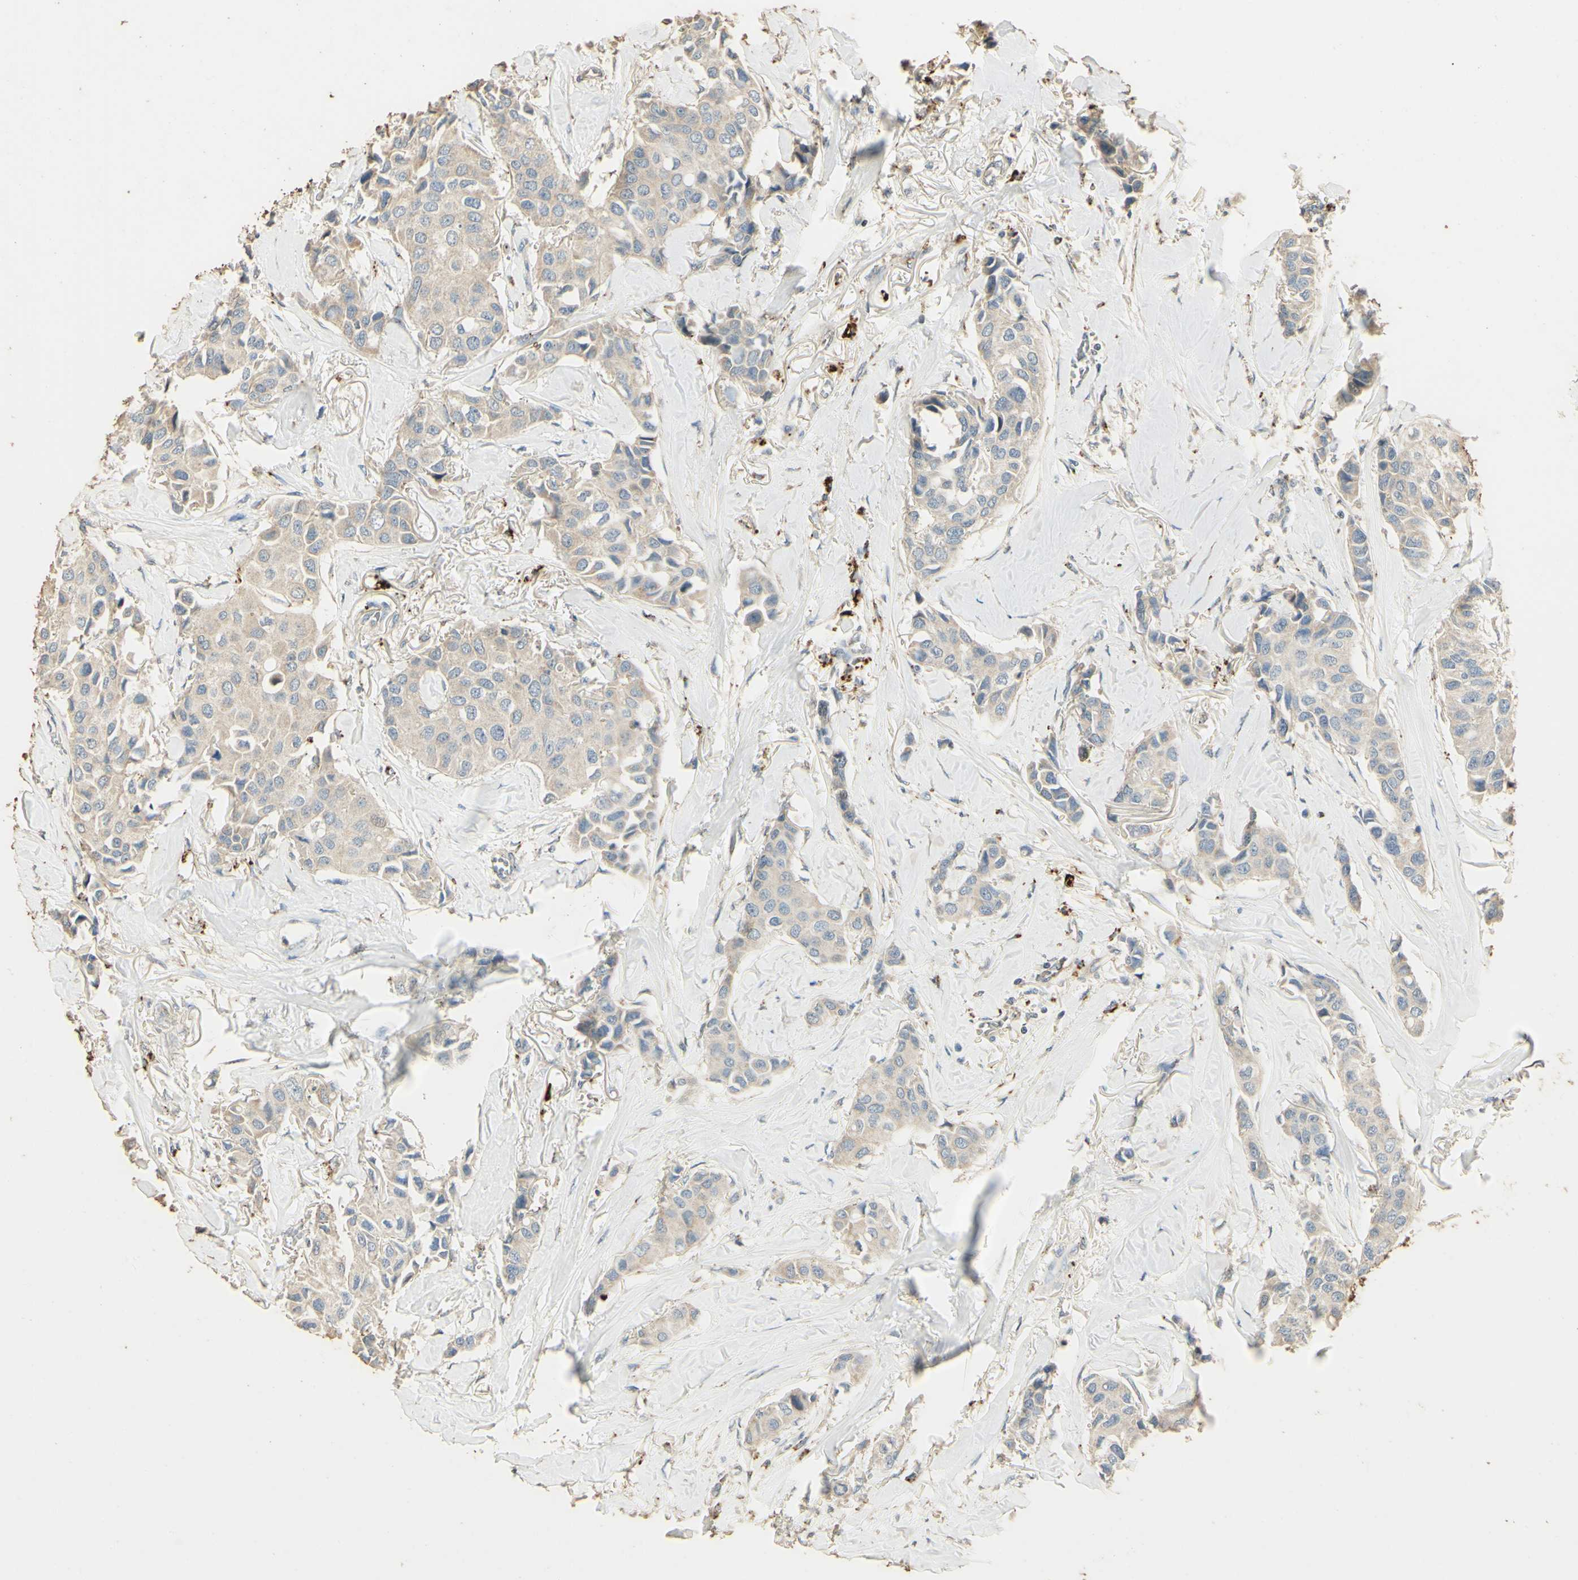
{"staining": {"intensity": "moderate", "quantity": "<25%", "location": "cytoplasmic/membranous"}, "tissue": "breast cancer", "cell_type": "Tumor cells", "image_type": "cancer", "snomed": [{"axis": "morphology", "description": "Duct carcinoma"}, {"axis": "topography", "description": "Breast"}], "caption": "Tumor cells display moderate cytoplasmic/membranous positivity in approximately <25% of cells in breast cancer (invasive ductal carcinoma).", "gene": "ARHGEF17", "patient": {"sex": "female", "age": 80}}